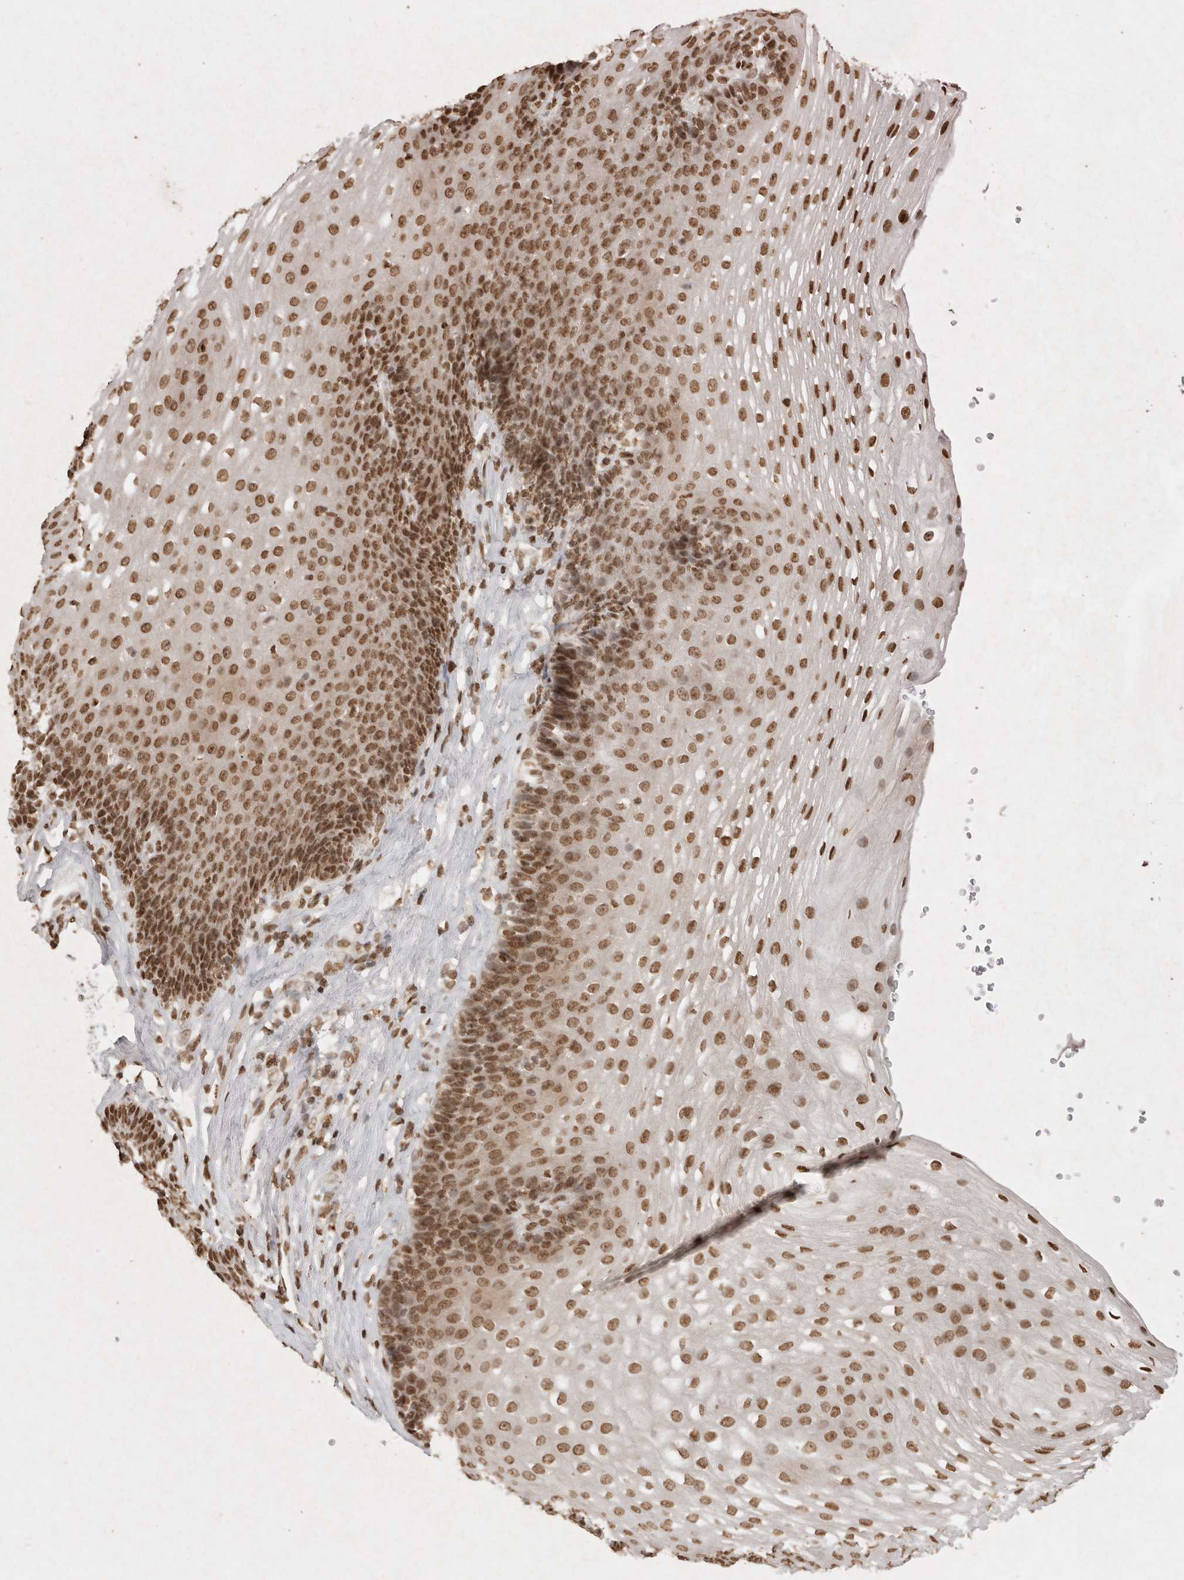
{"staining": {"intensity": "moderate", "quantity": ">75%", "location": "nuclear"}, "tissue": "esophagus", "cell_type": "Squamous epithelial cells", "image_type": "normal", "snomed": [{"axis": "morphology", "description": "Normal tissue, NOS"}, {"axis": "topography", "description": "Esophagus"}], "caption": "Protein analysis of benign esophagus demonstrates moderate nuclear staining in approximately >75% of squamous epithelial cells. The staining was performed using DAB (3,3'-diaminobenzidine) to visualize the protein expression in brown, while the nuclei were stained in blue with hematoxylin (Magnification: 20x).", "gene": "NKX3", "patient": {"sex": "female", "age": 66}}